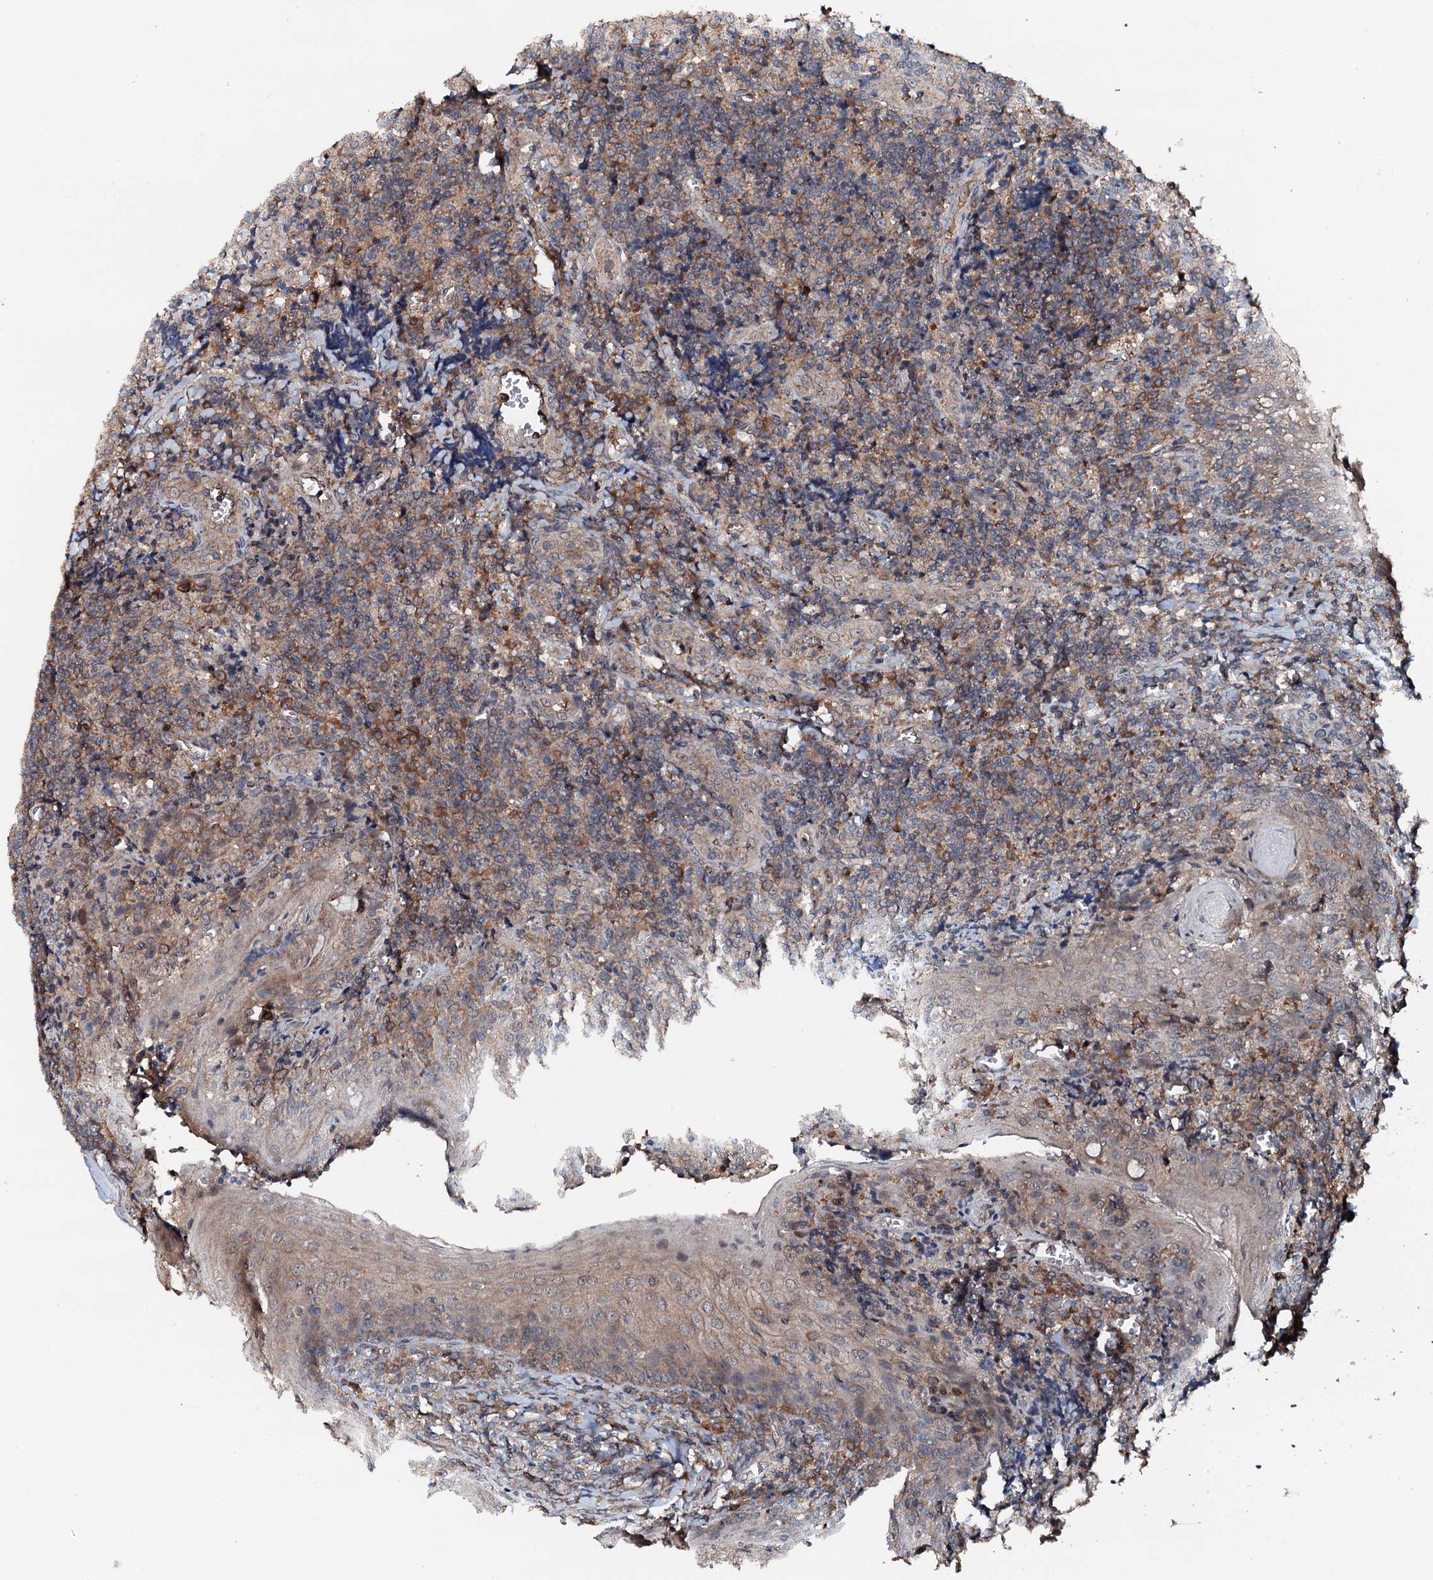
{"staining": {"intensity": "weak", "quantity": "<25%", "location": "cytoplasmic/membranous"}, "tissue": "tonsil", "cell_type": "Germinal center cells", "image_type": "normal", "snomed": [{"axis": "morphology", "description": "Normal tissue, NOS"}, {"axis": "topography", "description": "Tonsil"}], "caption": "Tonsil stained for a protein using immunohistochemistry shows no expression germinal center cells.", "gene": "FLYWCH1", "patient": {"sex": "male", "age": 27}}